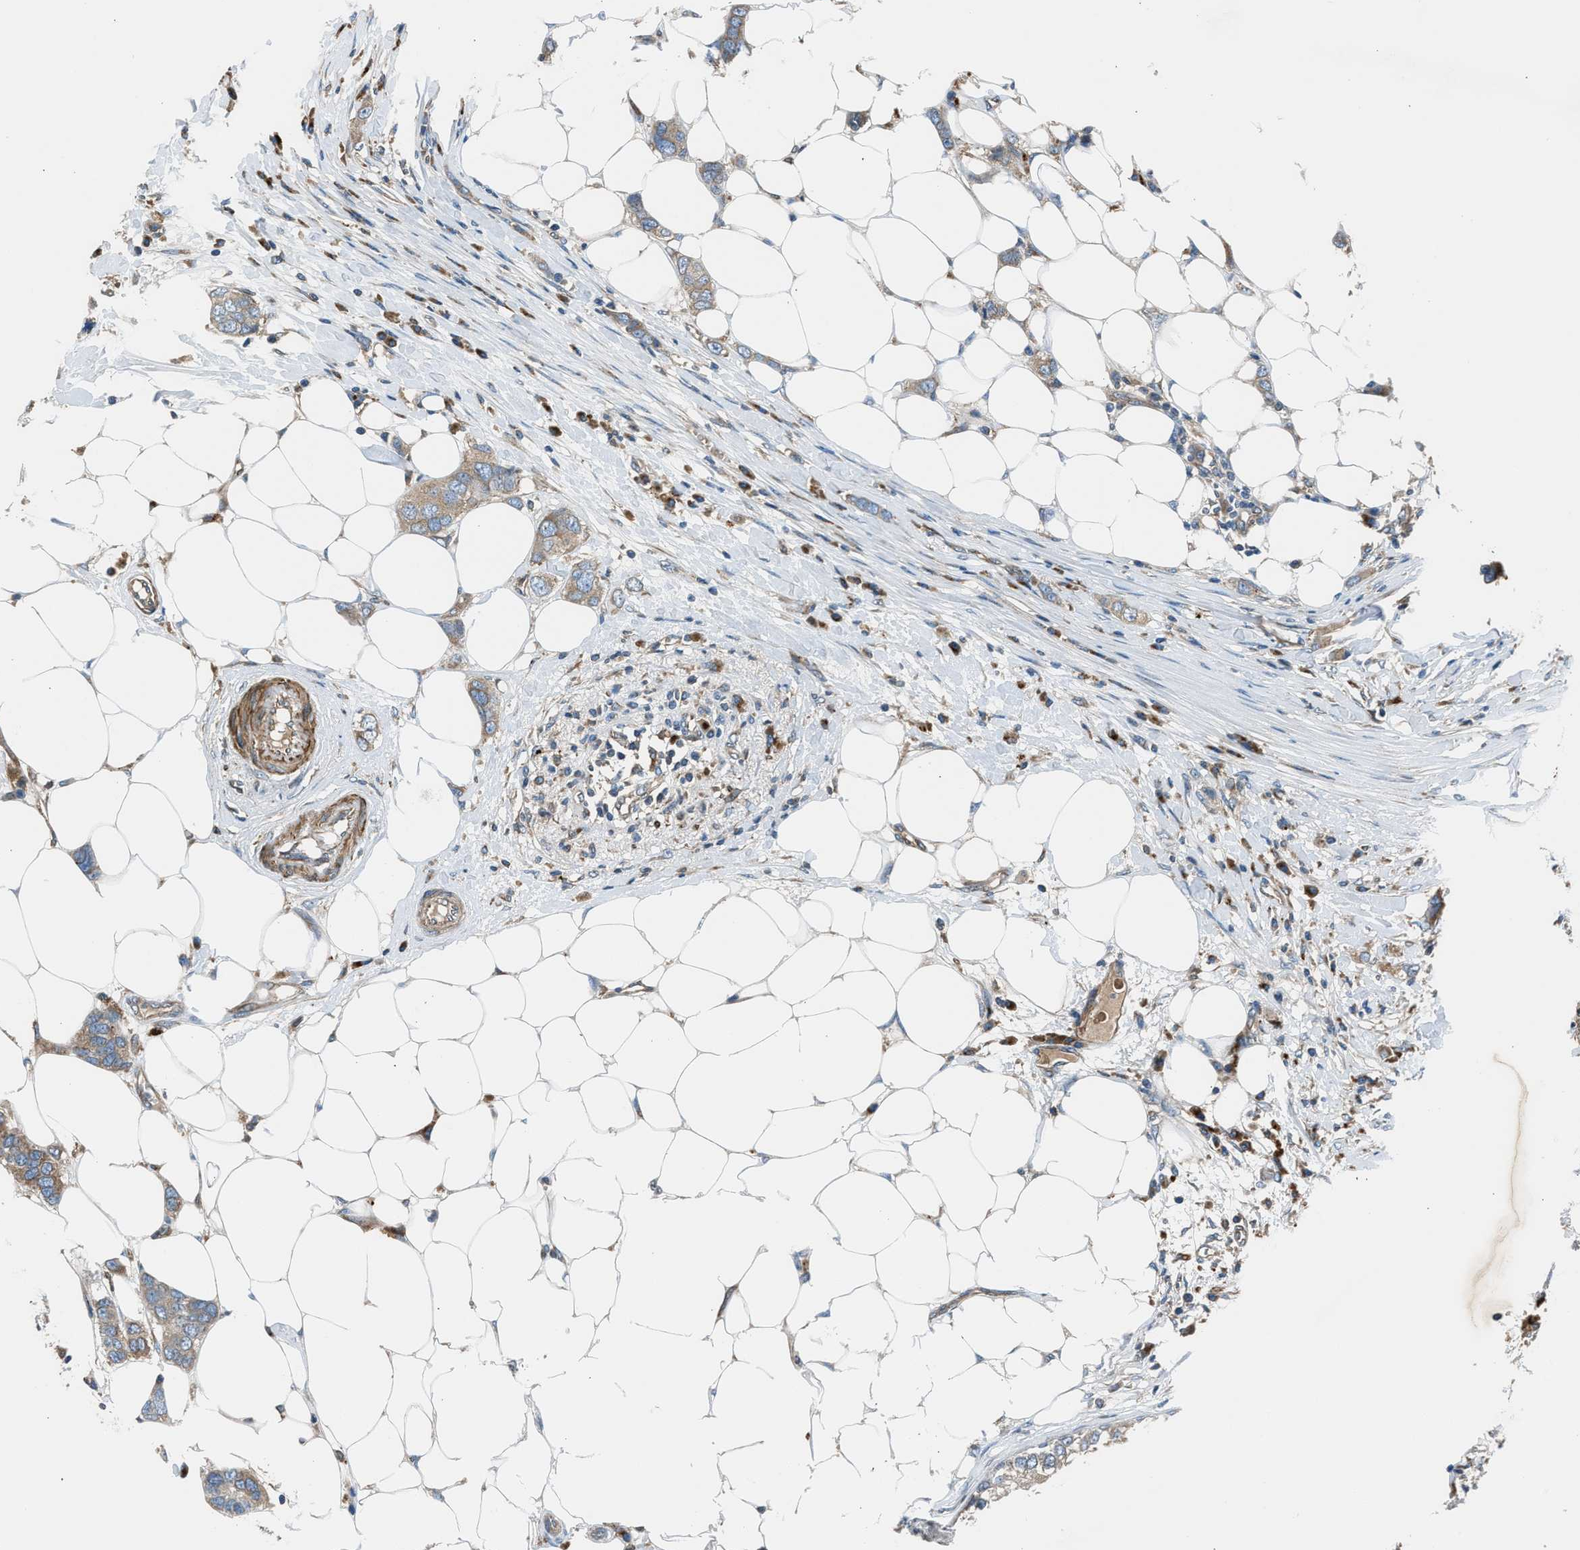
{"staining": {"intensity": "weak", "quantity": "25%-75%", "location": "cytoplasmic/membranous"}, "tissue": "breast cancer", "cell_type": "Tumor cells", "image_type": "cancer", "snomed": [{"axis": "morphology", "description": "Duct carcinoma"}, {"axis": "topography", "description": "Breast"}], "caption": "Immunohistochemistry of human breast cancer exhibits low levels of weak cytoplasmic/membranous positivity in approximately 25%-75% of tumor cells.", "gene": "LMBR1", "patient": {"sex": "female", "age": 50}}